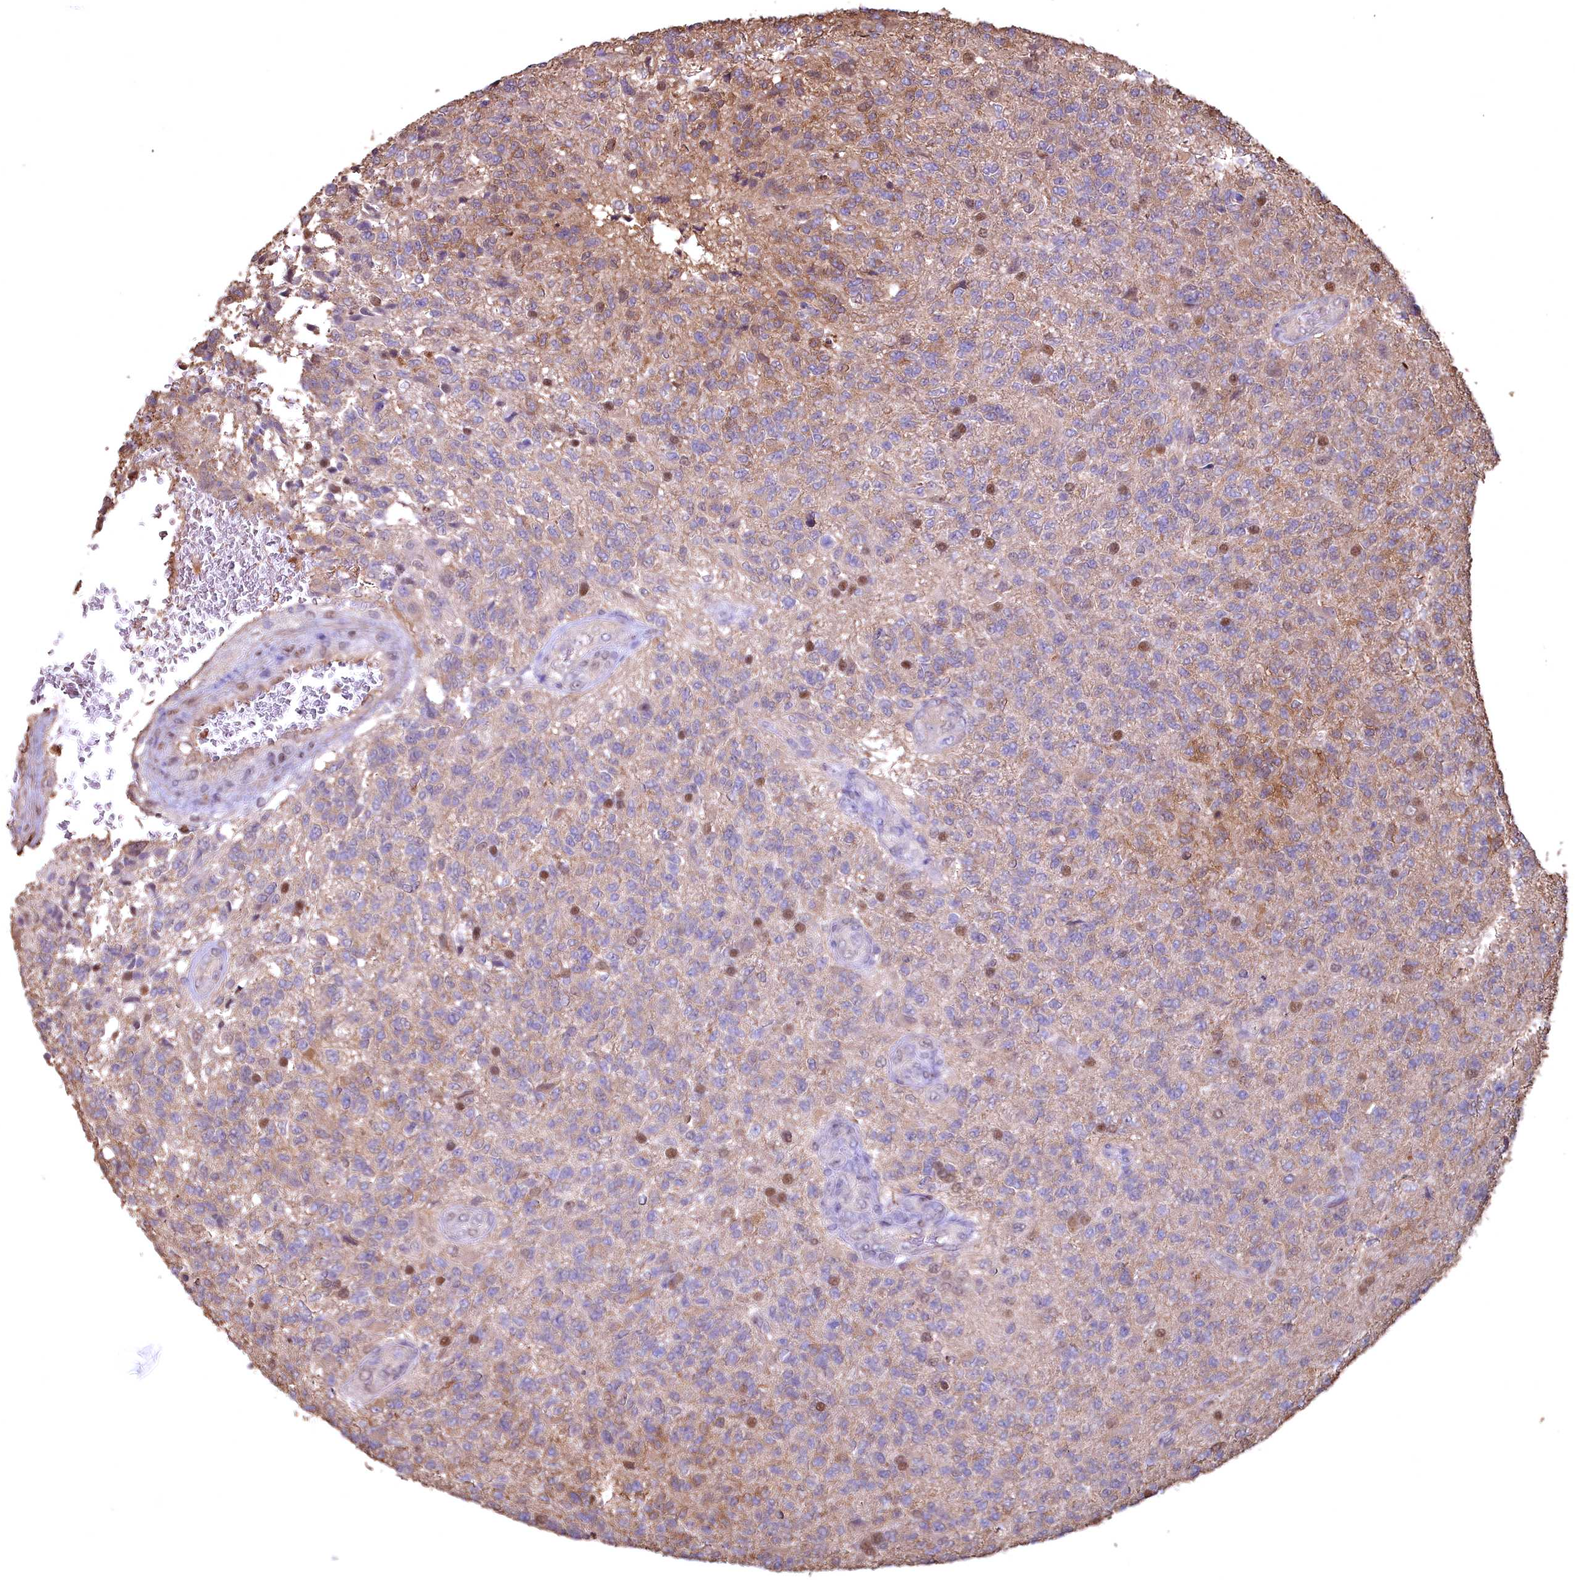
{"staining": {"intensity": "negative", "quantity": "none", "location": "none"}, "tissue": "glioma", "cell_type": "Tumor cells", "image_type": "cancer", "snomed": [{"axis": "morphology", "description": "Glioma, malignant, High grade"}, {"axis": "topography", "description": "Brain"}], "caption": "The histopathology image demonstrates no staining of tumor cells in glioma.", "gene": "GAPDH", "patient": {"sex": "male", "age": 56}}